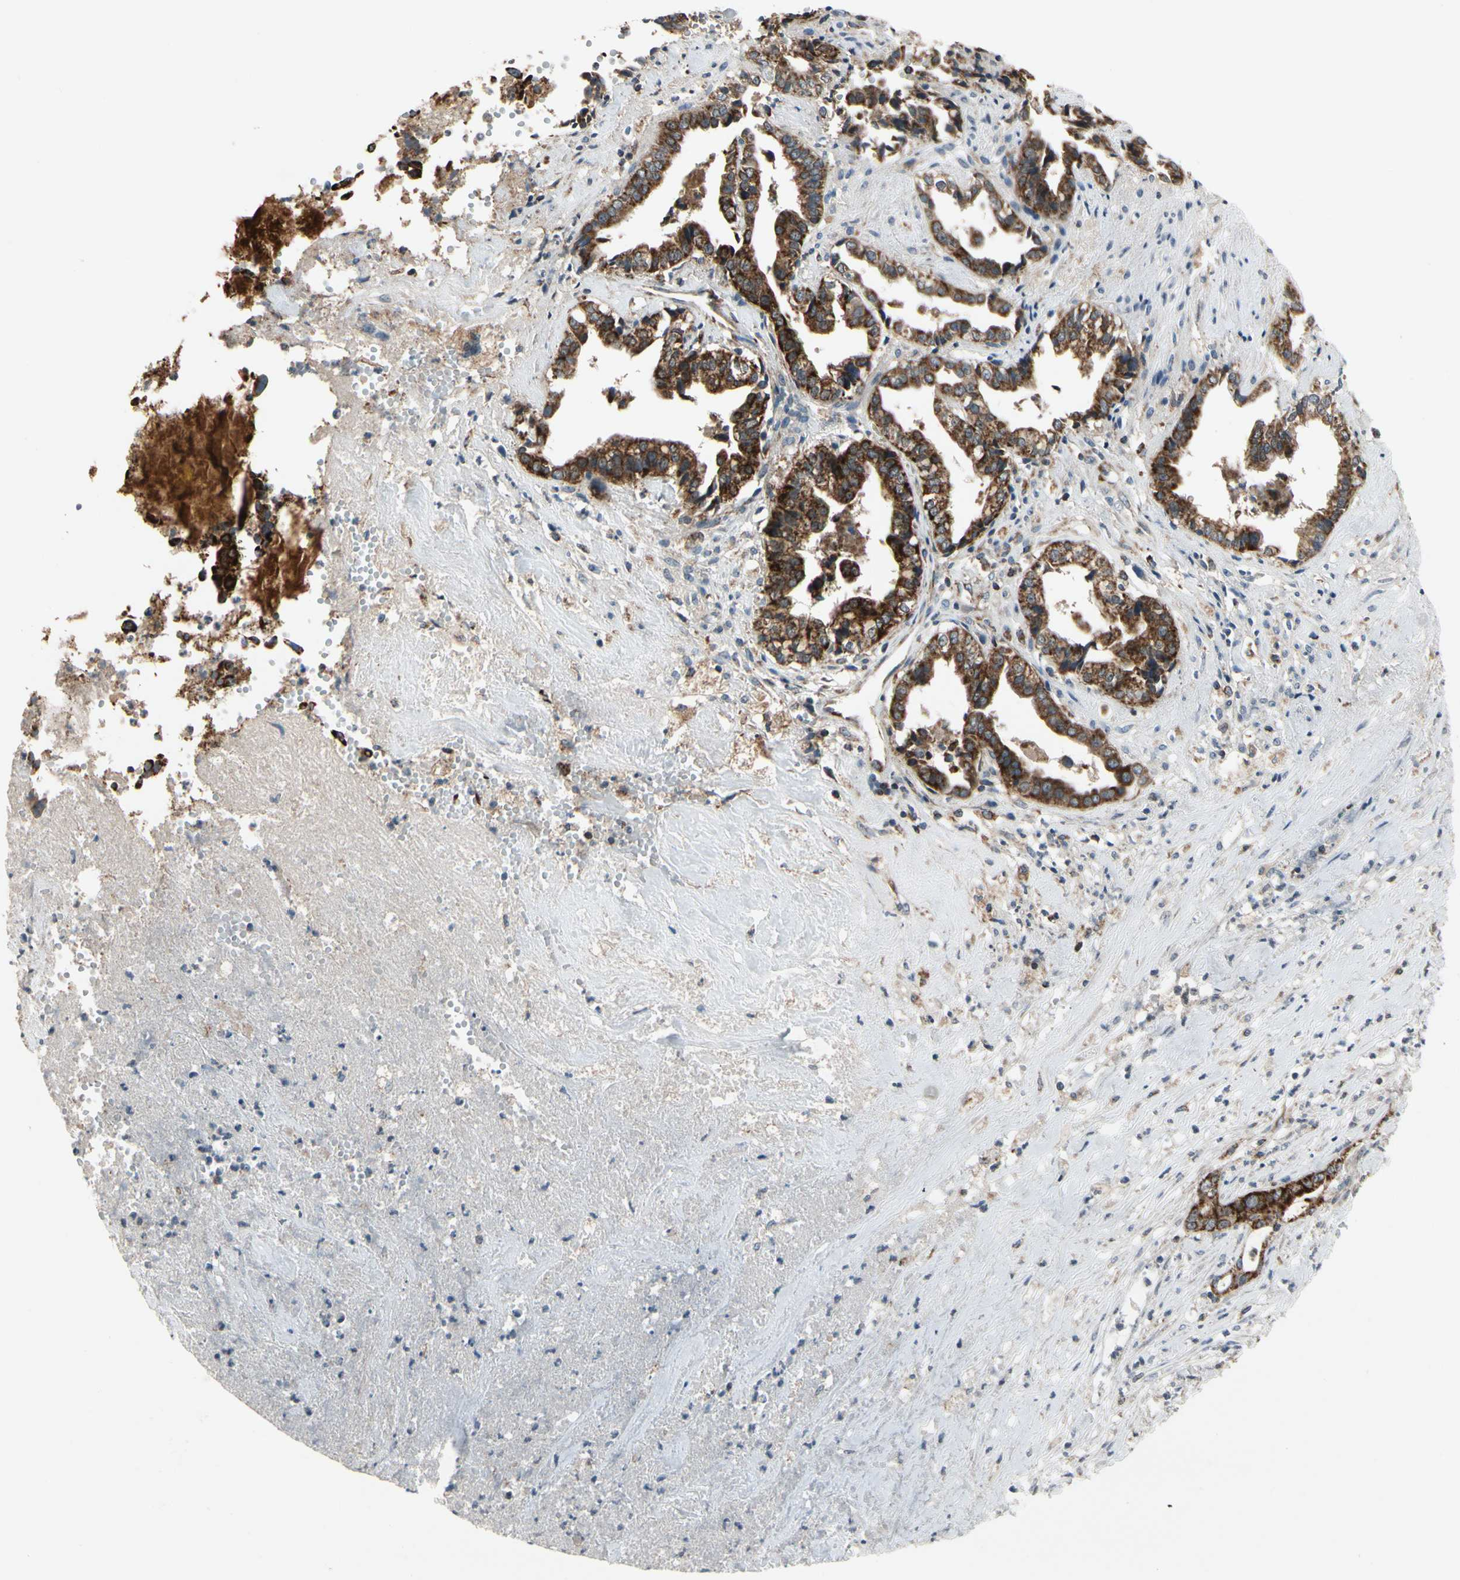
{"staining": {"intensity": "strong", "quantity": ">75%", "location": "cytoplasmic/membranous"}, "tissue": "liver cancer", "cell_type": "Tumor cells", "image_type": "cancer", "snomed": [{"axis": "morphology", "description": "Cholangiocarcinoma"}, {"axis": "topography", "description": "Liver"}], "caption": "A high-resolution histopathology image shows immunohistochemistry (IHC) staining of liver cancer (cholangiocarcinoma), which exhibits strong cytoplasmic/membranous positivity in about >75% of tumor cells.", "gene": "CPT1A", "patient": {"sex": "female", "age": 61}}